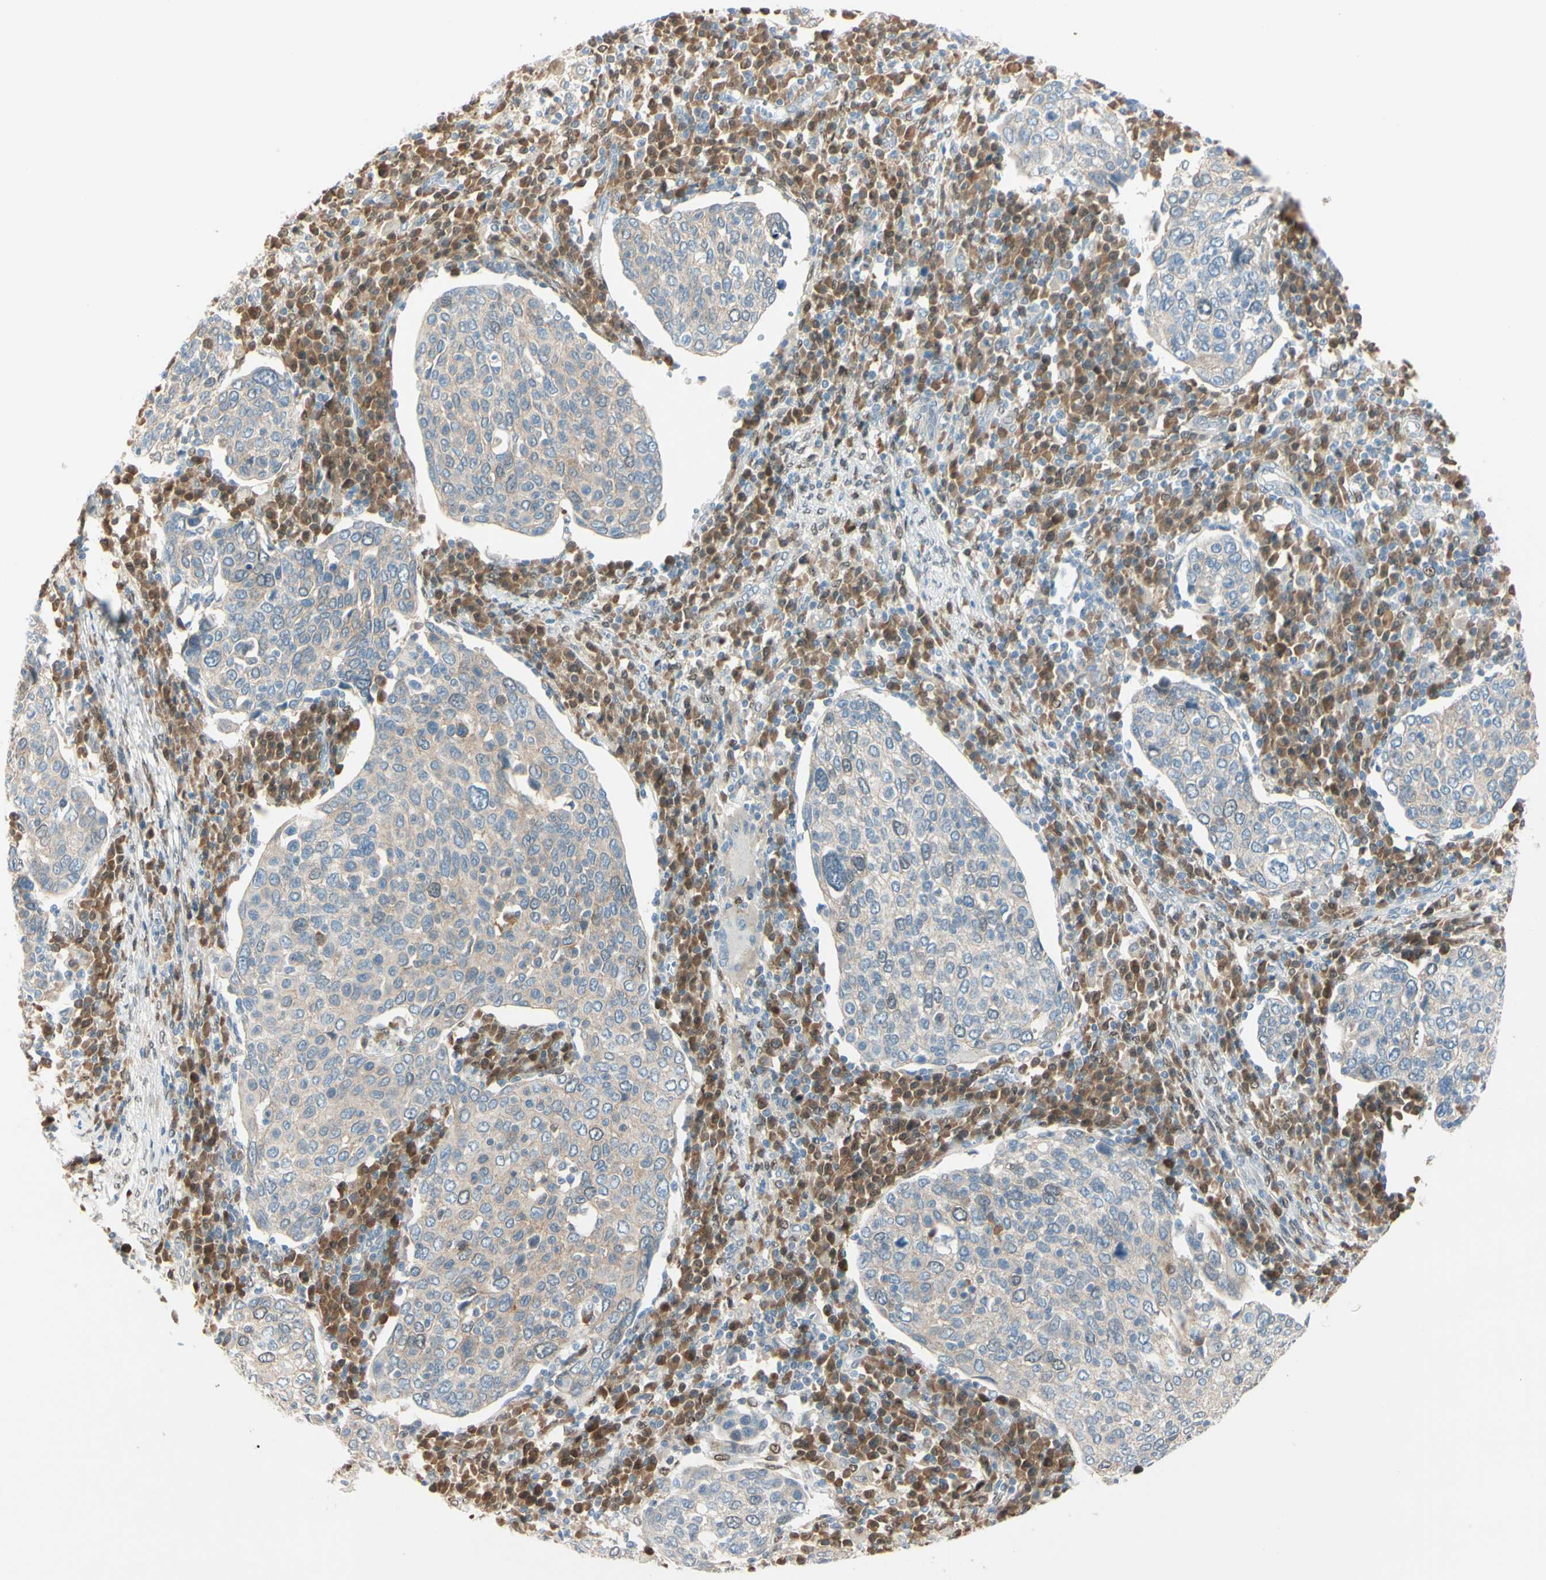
{"staining": {"intensity": "weak", "quantity": ">75%", "location": "cytoplasmic/membranous"}, "tissue": "cervical cancer", "cell_type": "Tumor cells", "image_type": "cancer", "snomed": [{"axis": "morphology", "description": "Squamous cell carcinoma, NOS"}, {"axis": "topography", "description": "Cervix"}], "caption": "Cervical cancer (squamous cell carcinoma) tissue exhibits weak cytoplasmic/membranous staining in approximately >75% of tumor cells", "gene": "PTTG1", "patient": {"sex": "female", "age": 40}}